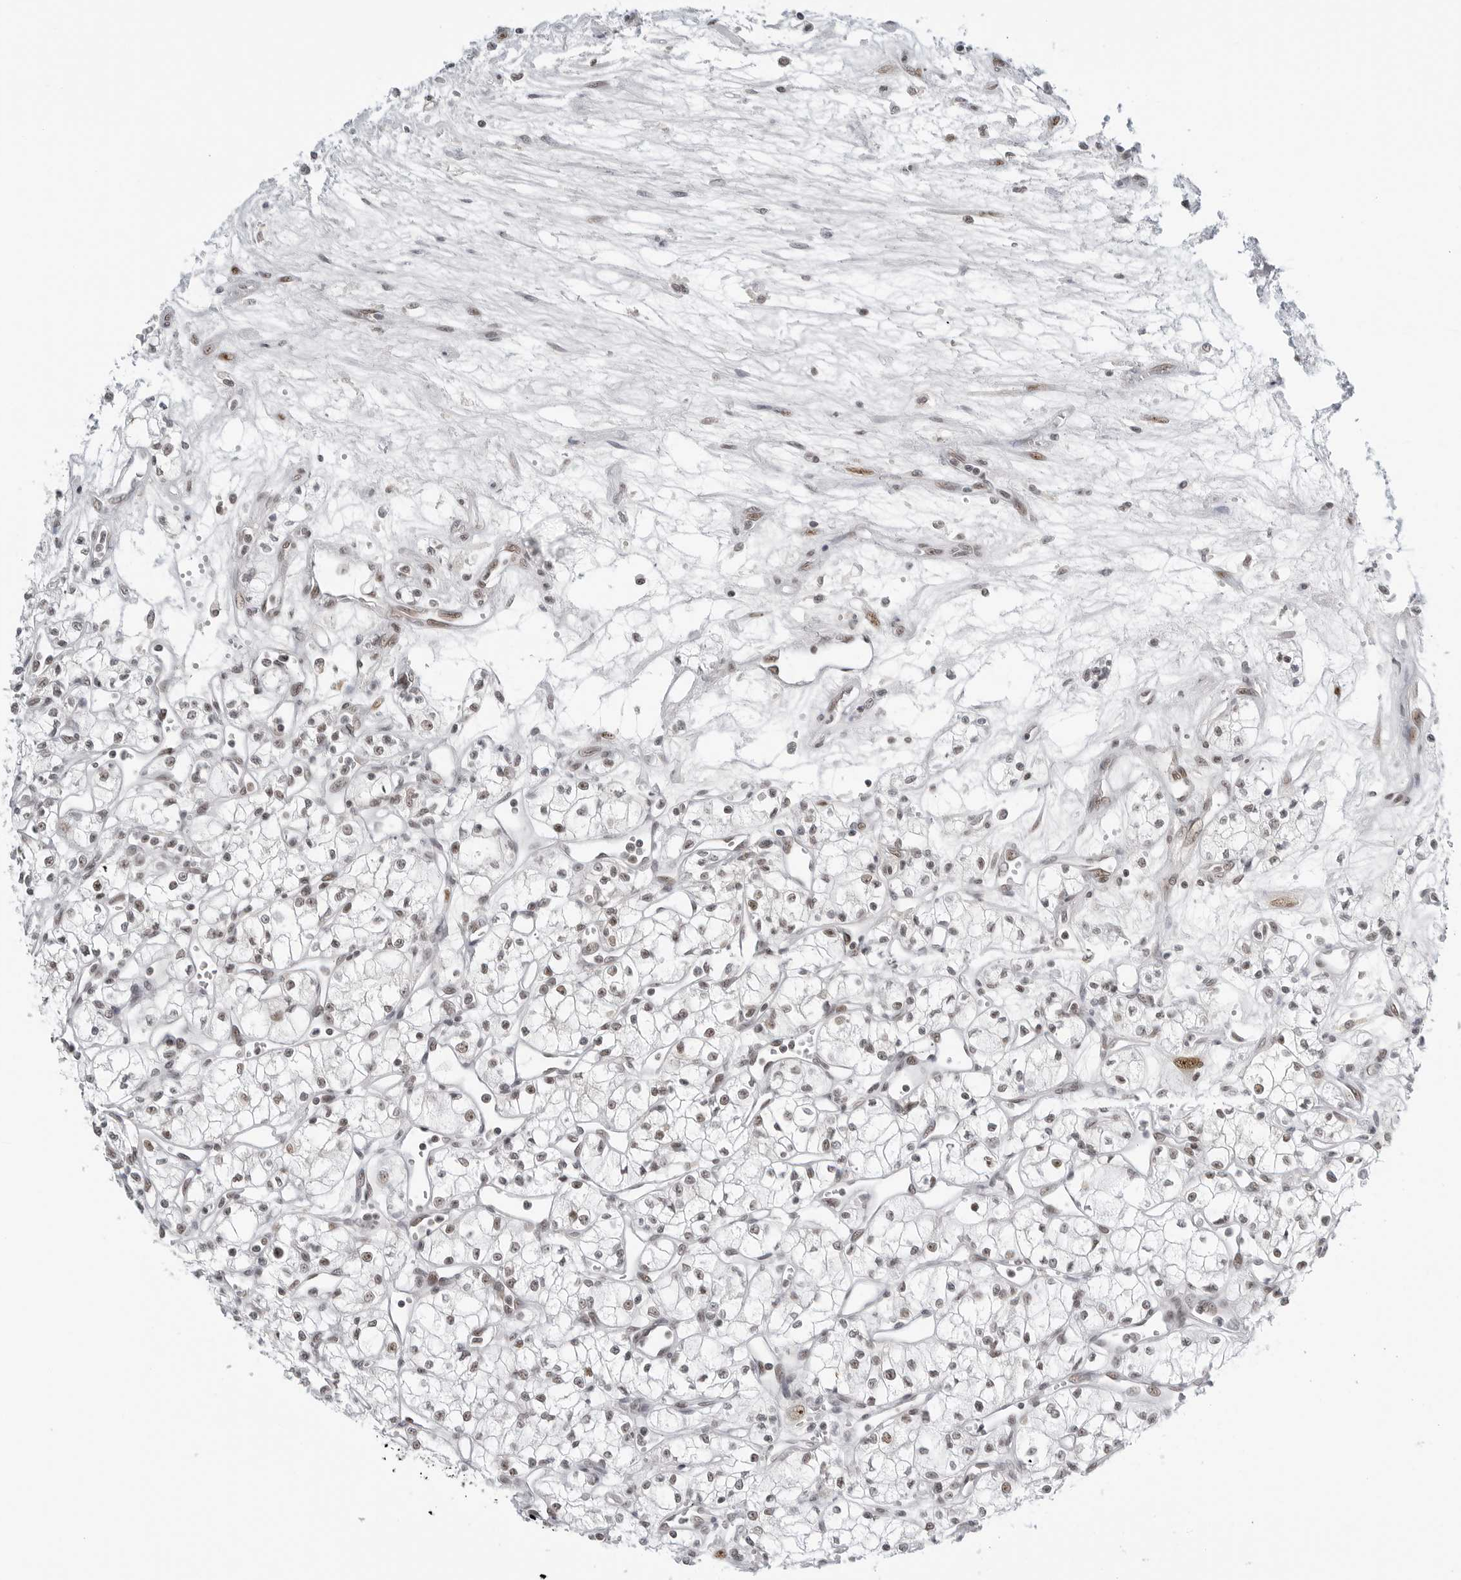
{"staining": {"intensity": "weak", "quantity": "25%-75%", "location": "nuclear"}, "tissue": "renal cancer", "cell_type": "Tumor cells", "image_type": "cancer", "snomed": [{"axis": "morphology", "description": "Adenocarcinoma, NOS"}, {"axis": "topography", "description": "Kidney"}], "caption": "Adenocarcinoma (renal) stained for a protein (brown) shows weak nuclear positive staining in about 25%-75% of tumor cells.", "gene": "WRAP53", "patient": {"sex": "male", "age": 59}}